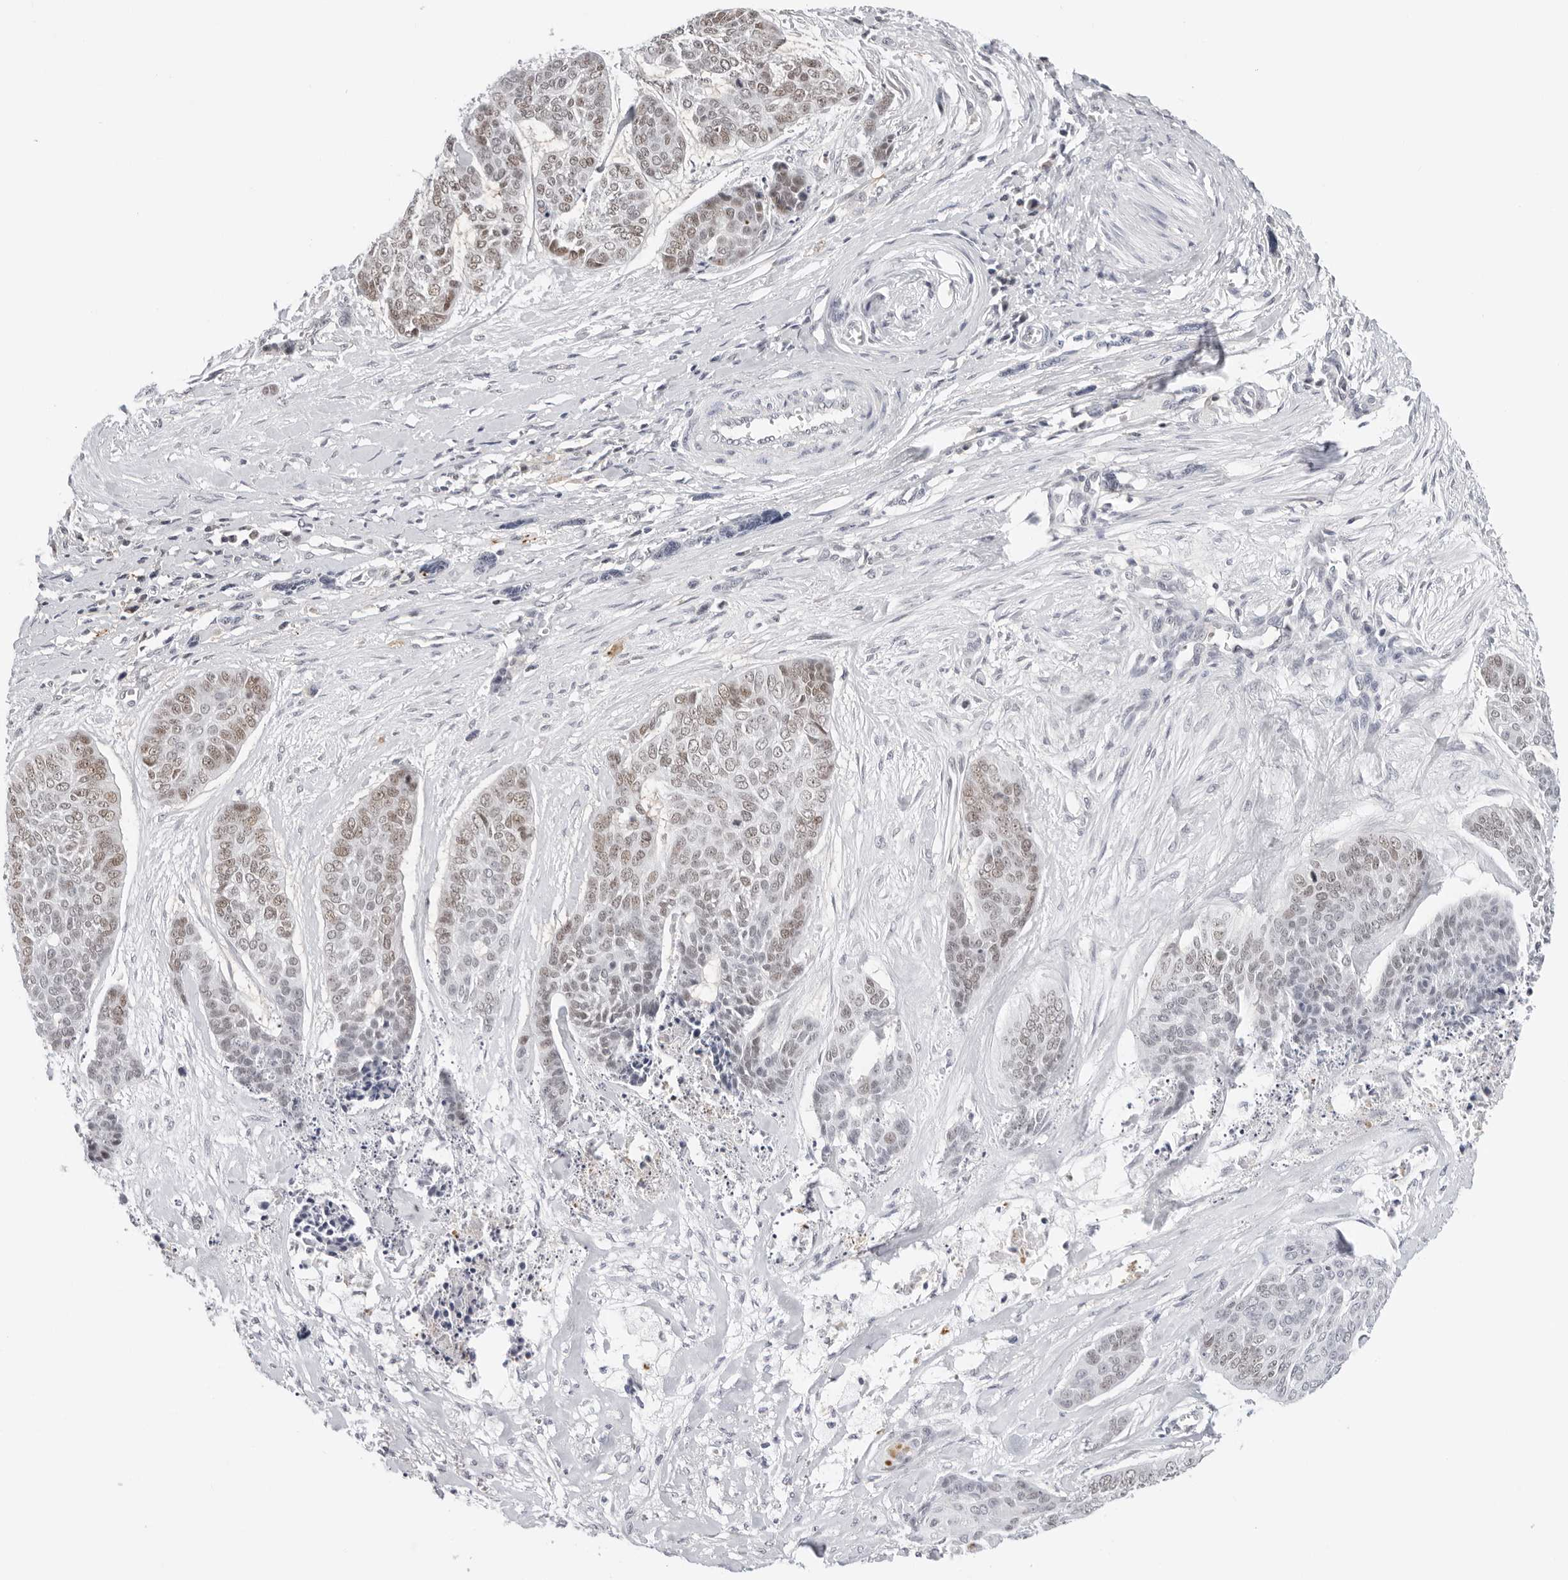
{"staining": {"intensity": "weak", "quantity": ">75%", "location": "nuclear"}, "tissue": "skin cancer", "cell_type": "Tumor cells", "image_type": "cancer", "snomed": [{"axis": "morphology", "description": "Basal cell carcinoma"}, {"axis": "topography", "description": "Skin"}], "caption": "The image exhibits immunohistochemical staining of skin cancer (basal cell carcinoma). There is weak nuclear positivity is identified in approximately >75% of tumor cells. The protein of interest is stained brown, and the nuclei are stained in blue (DAB IHC with brightfield microscopy, high magnification).", "gene": "MSH6", "patient": {"sex": "female", "age": 64}}